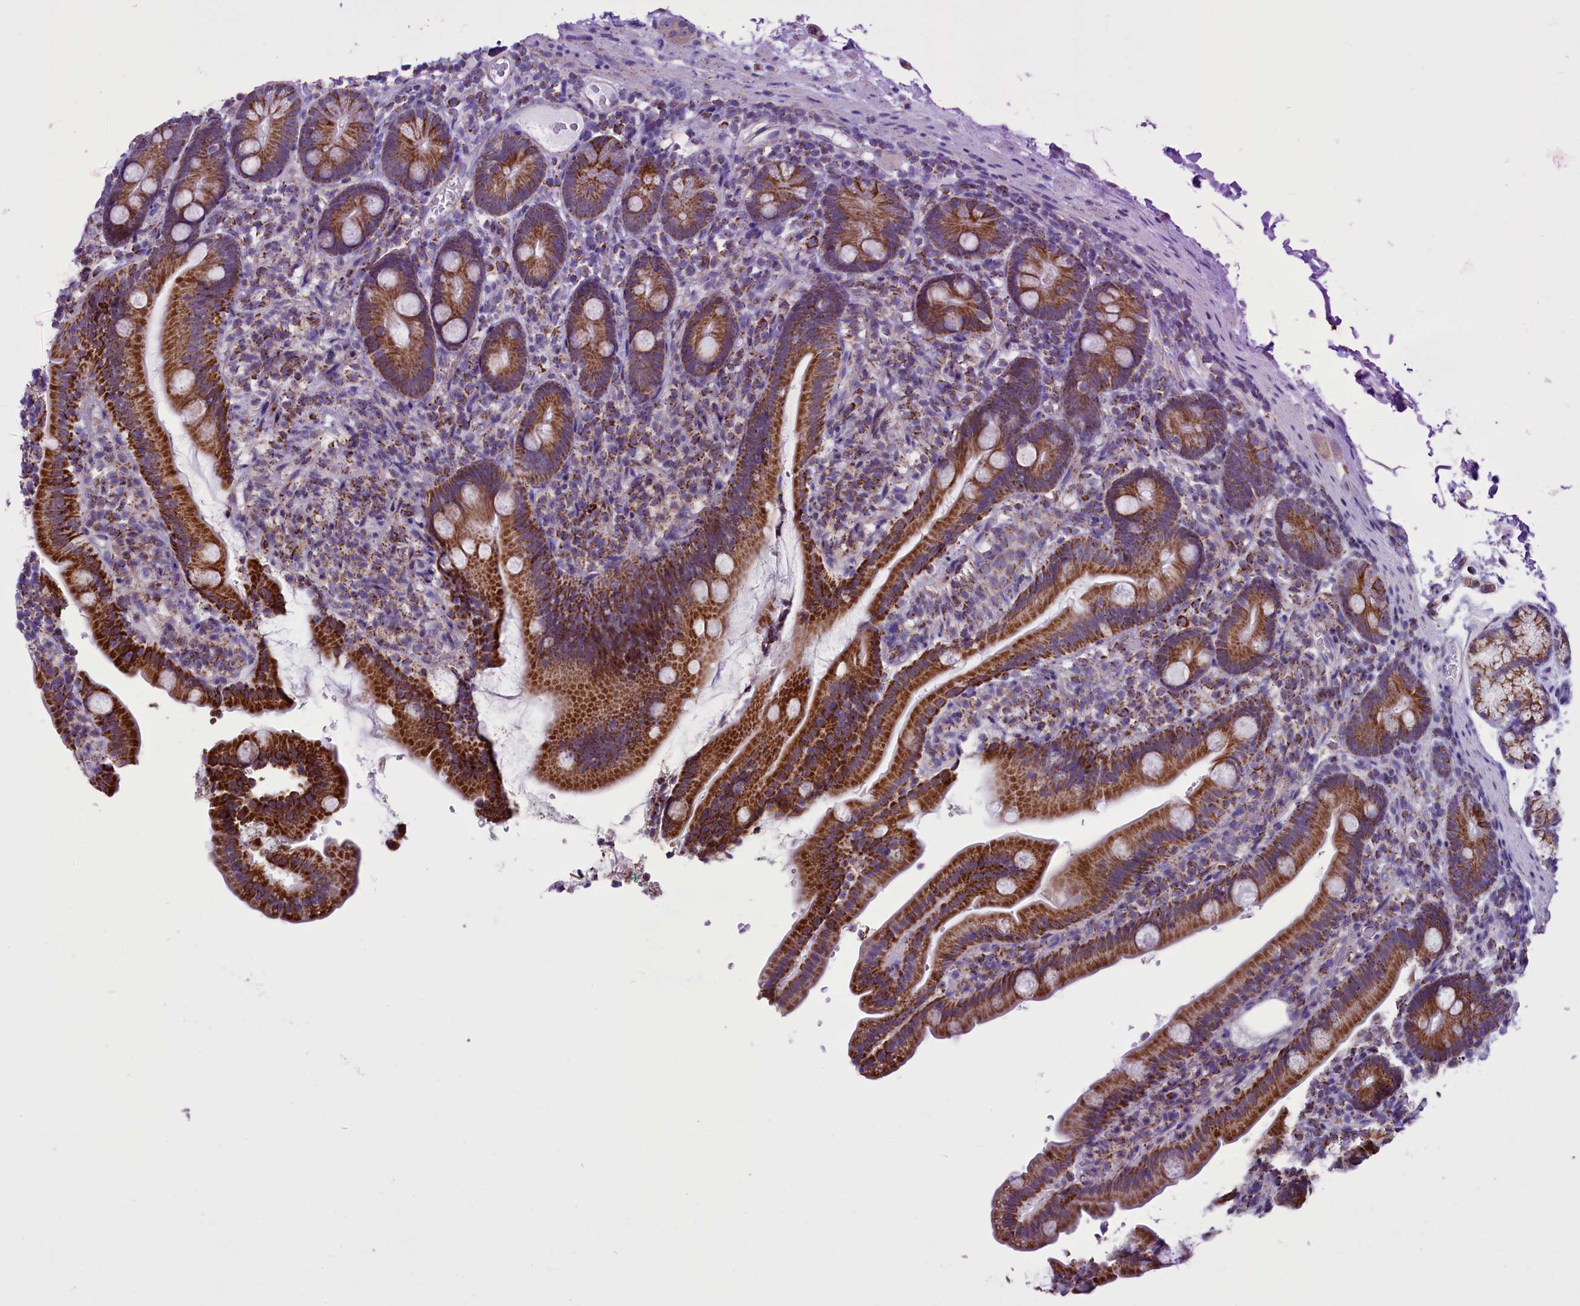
{"staining": {"intensity": "strong", "quantity": ">75%", "location": "cytoplasmic/membranous"}, "tissue": "duodenum", "cell_type": "Glandular cells", "image_type": "normal", "snomed": [{"axis": "morphology", "description": "Normal tissue, NOS"}, {"axis": "topography", "description": "Duodenum"}], "caption": "Glandular cells reveal strong cytoplasmic/membranous expression in approximately >75% of cells in unremarkable duodenum.", "gene": "ICA1L", "patient": {"sex": "female", "age": 67}}